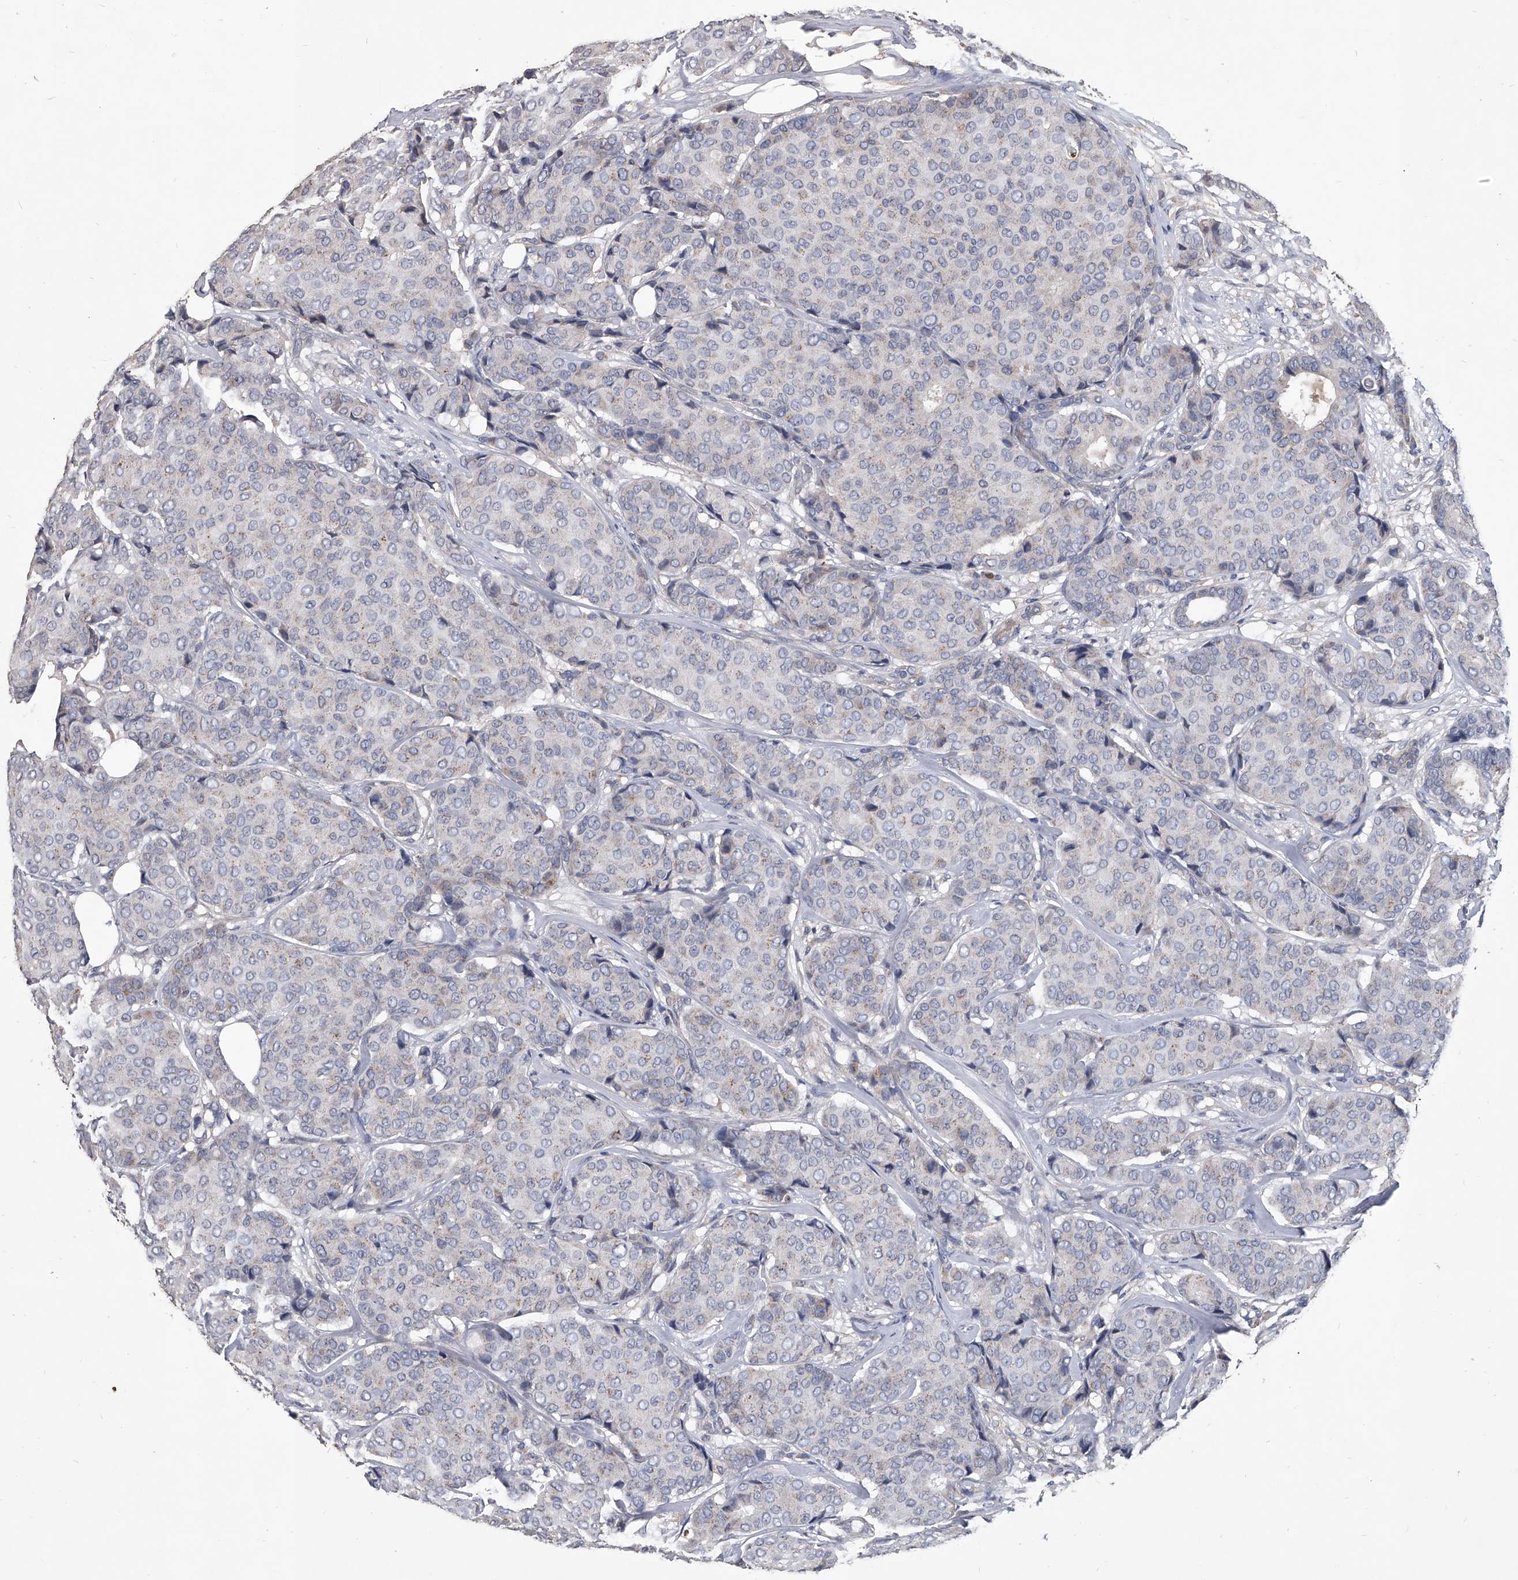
{"staining": {"intensity": "negative", "quantity": "none", "location": "none"}, "tissue": "breast cancer", "cell_type": "Tumor cells", "image_type": "cancer", "snomed": [{"axis": "morphology", "description": "Duct carcinoma"}, {"axis": "topography", "description": "Breast"}], "caption": "Immunohistochemical staining of breast intraductal carcinoma exhibits no significant positivity in tumor cells.", "gene": "NRP1", "patient": {"sex": "female", "age": 75}}